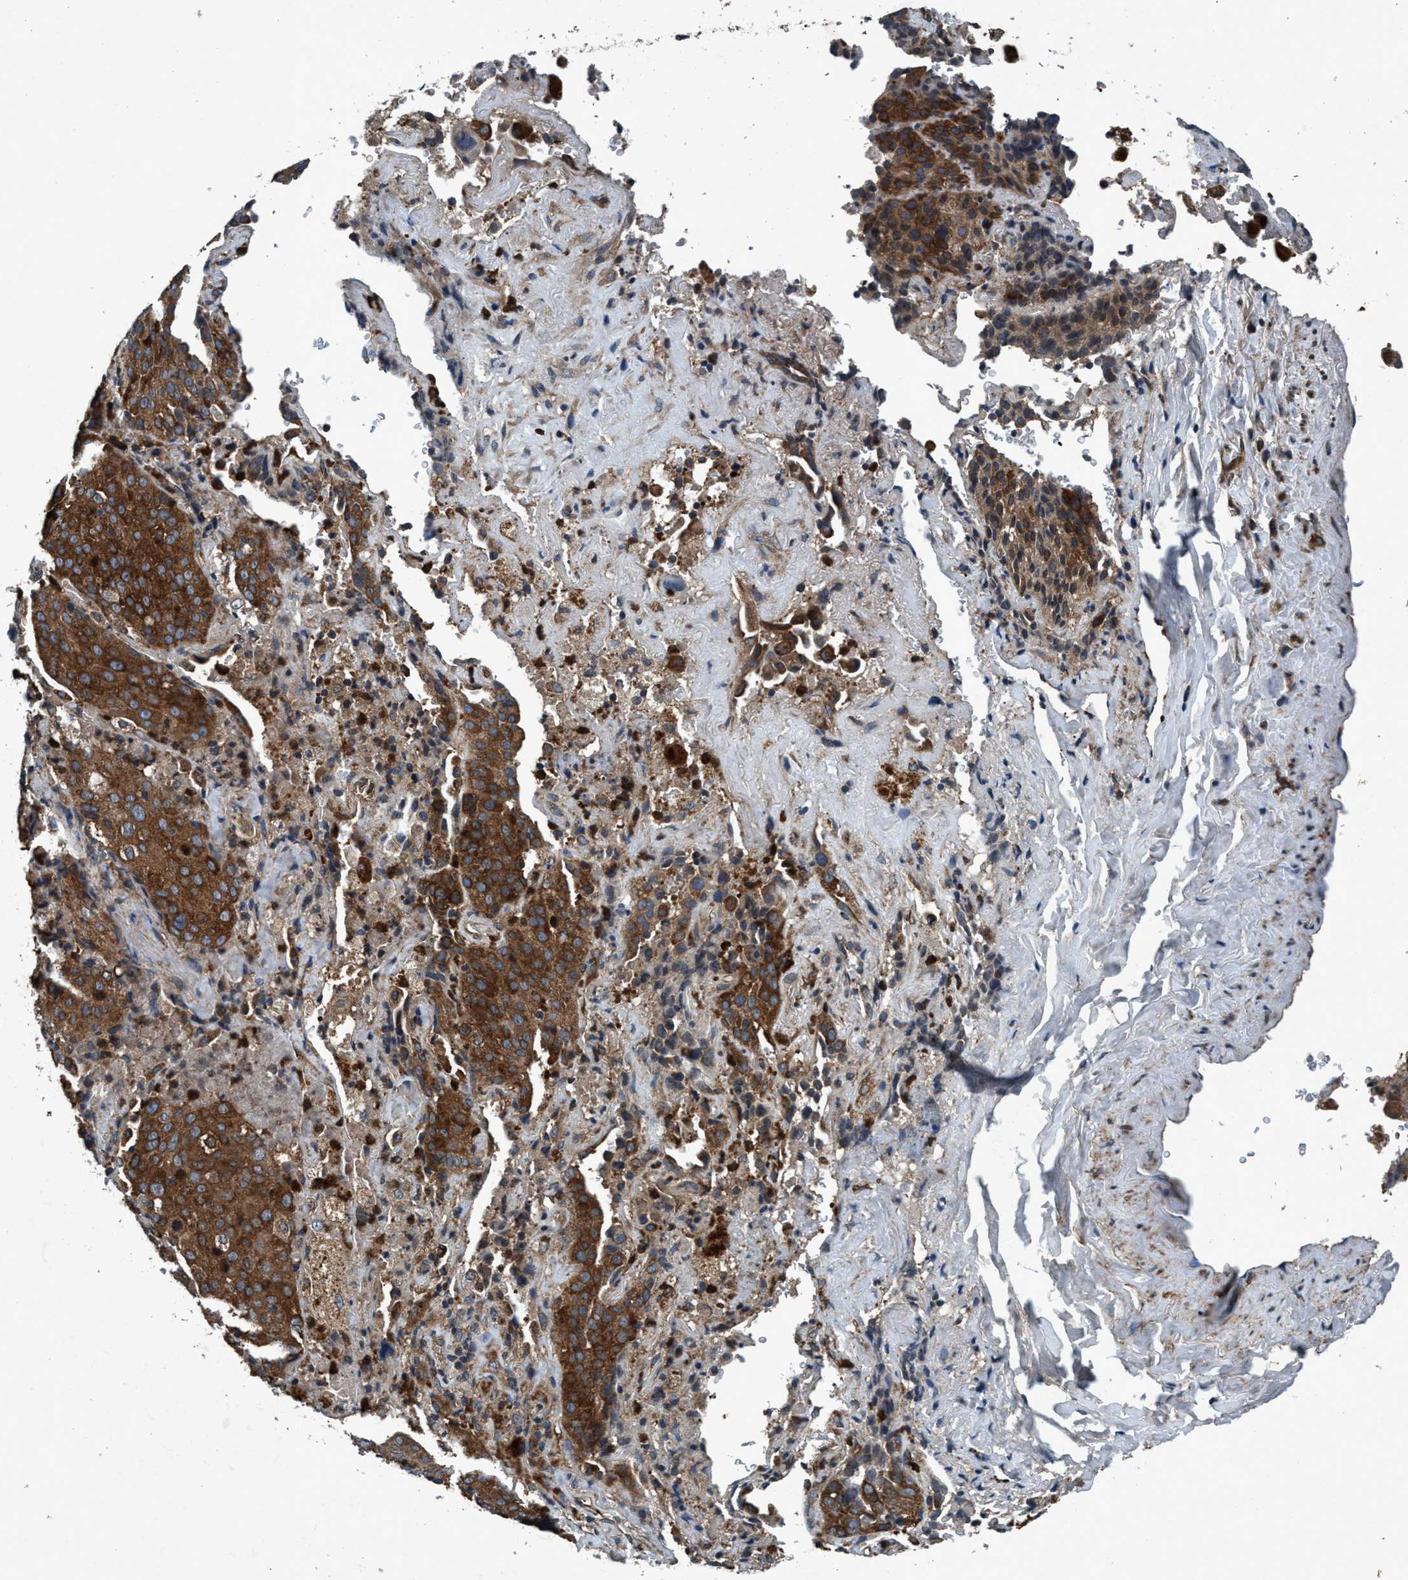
{"staining": {"intensity": "strong", "quantity": ">75%", "location": "cytoplasmic/membranous"}, "tissue": "lung cancer", "cell_type": "Tumor cells", "image_type": "cancer", "snomed": [{"axis": "morphology", "description": "Squamous cell carcinoma, NOS"}, {"axis": "topography", "description": "Lung"}], "caption": "Lung cancer tissue reveals strong cytoplasmic/membranous expression in approximately >75% of tumor cells, visualized by immunohistochemistry.", "gene": "AKT1S1", "patient": {"sex": "male", "age": 54}}